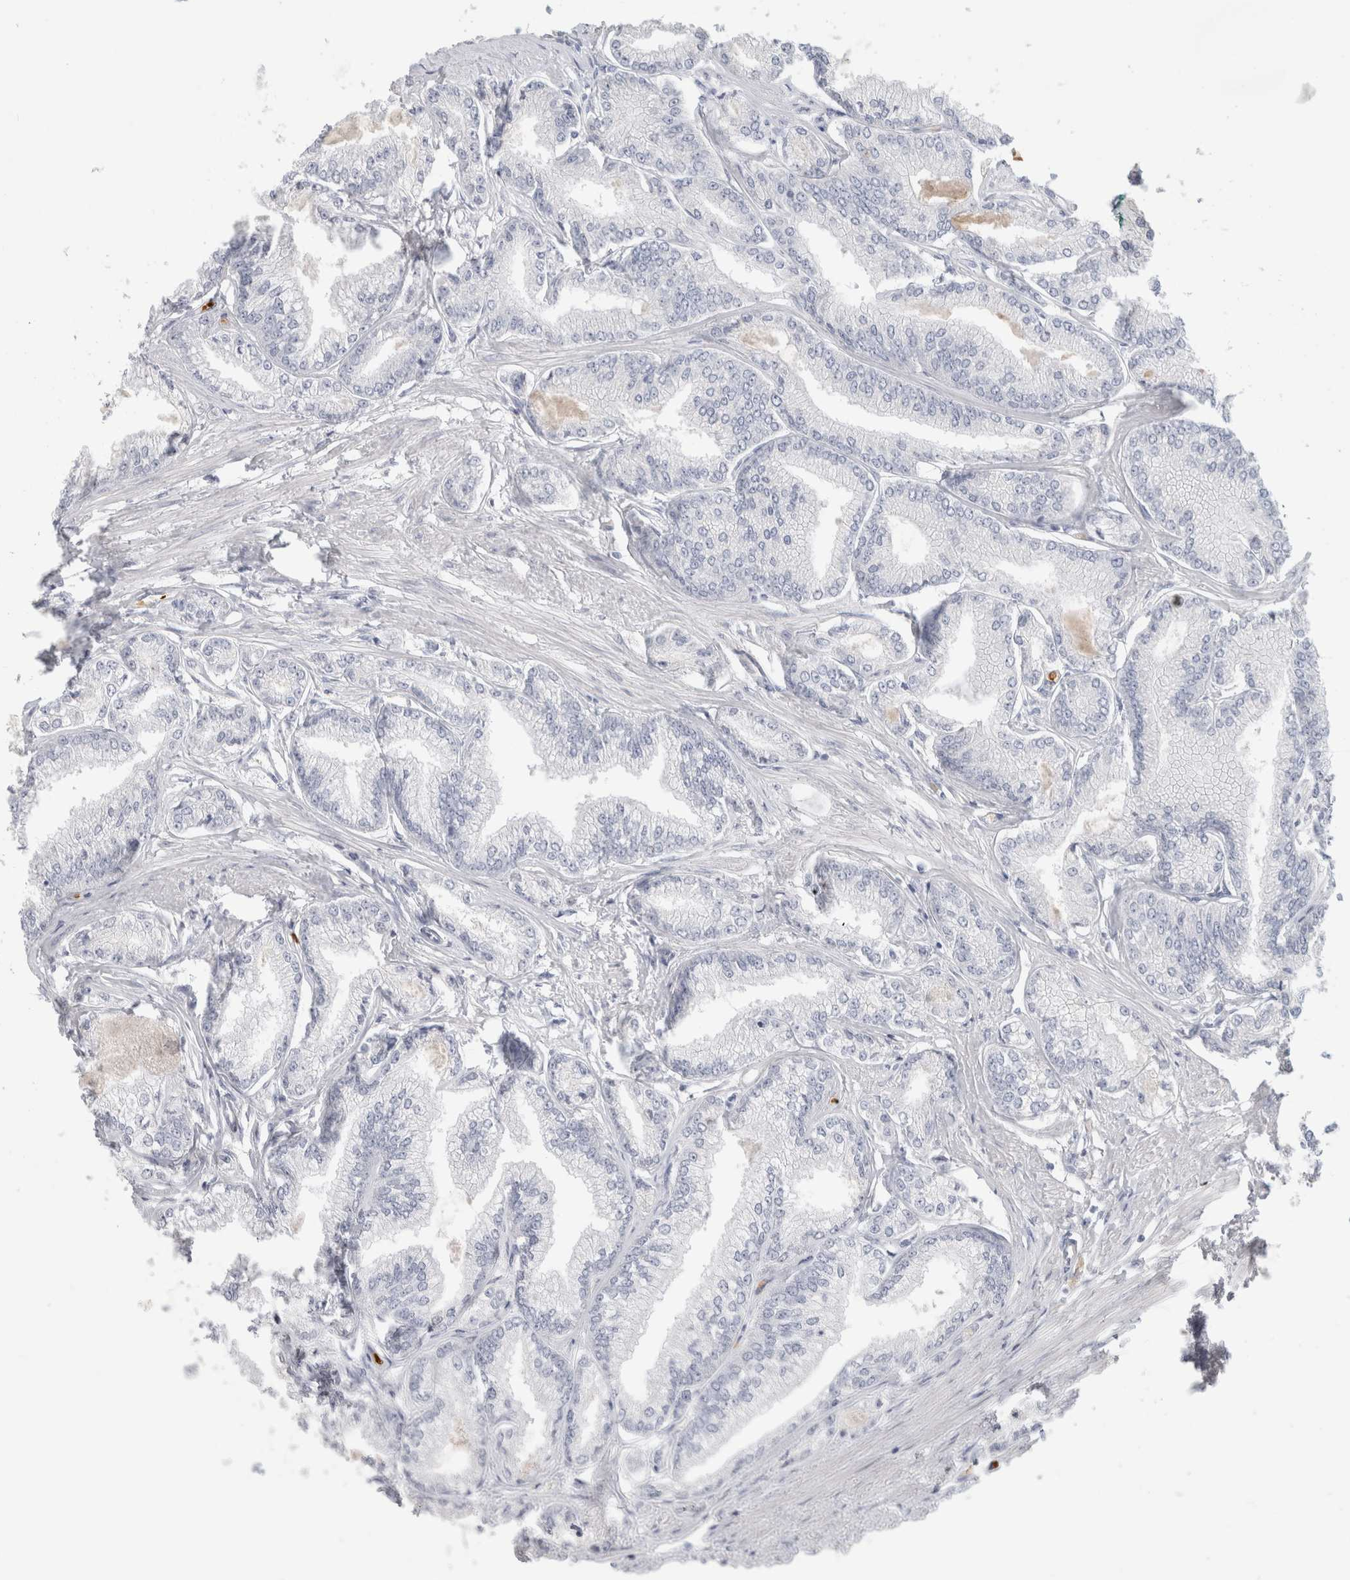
{"staining": {"intensity": "negative", "quantity": "none", "location": "none"}, "tissue": "prostate cancer", "cell_type": "Tumor cells", "image_type": "cancer", "snomed": [{"axis": "morphology", "description": "Adenocarcinoma, Low grade"}, {"axis": "topography", "description": "Prostate"}], "caption": "Protein analysis of prostate low-grade adenocarcinoma exhibits no significant staining in tumor cells.", "gene": "CA1", "patient": {"sex": "male", "age": 52}}